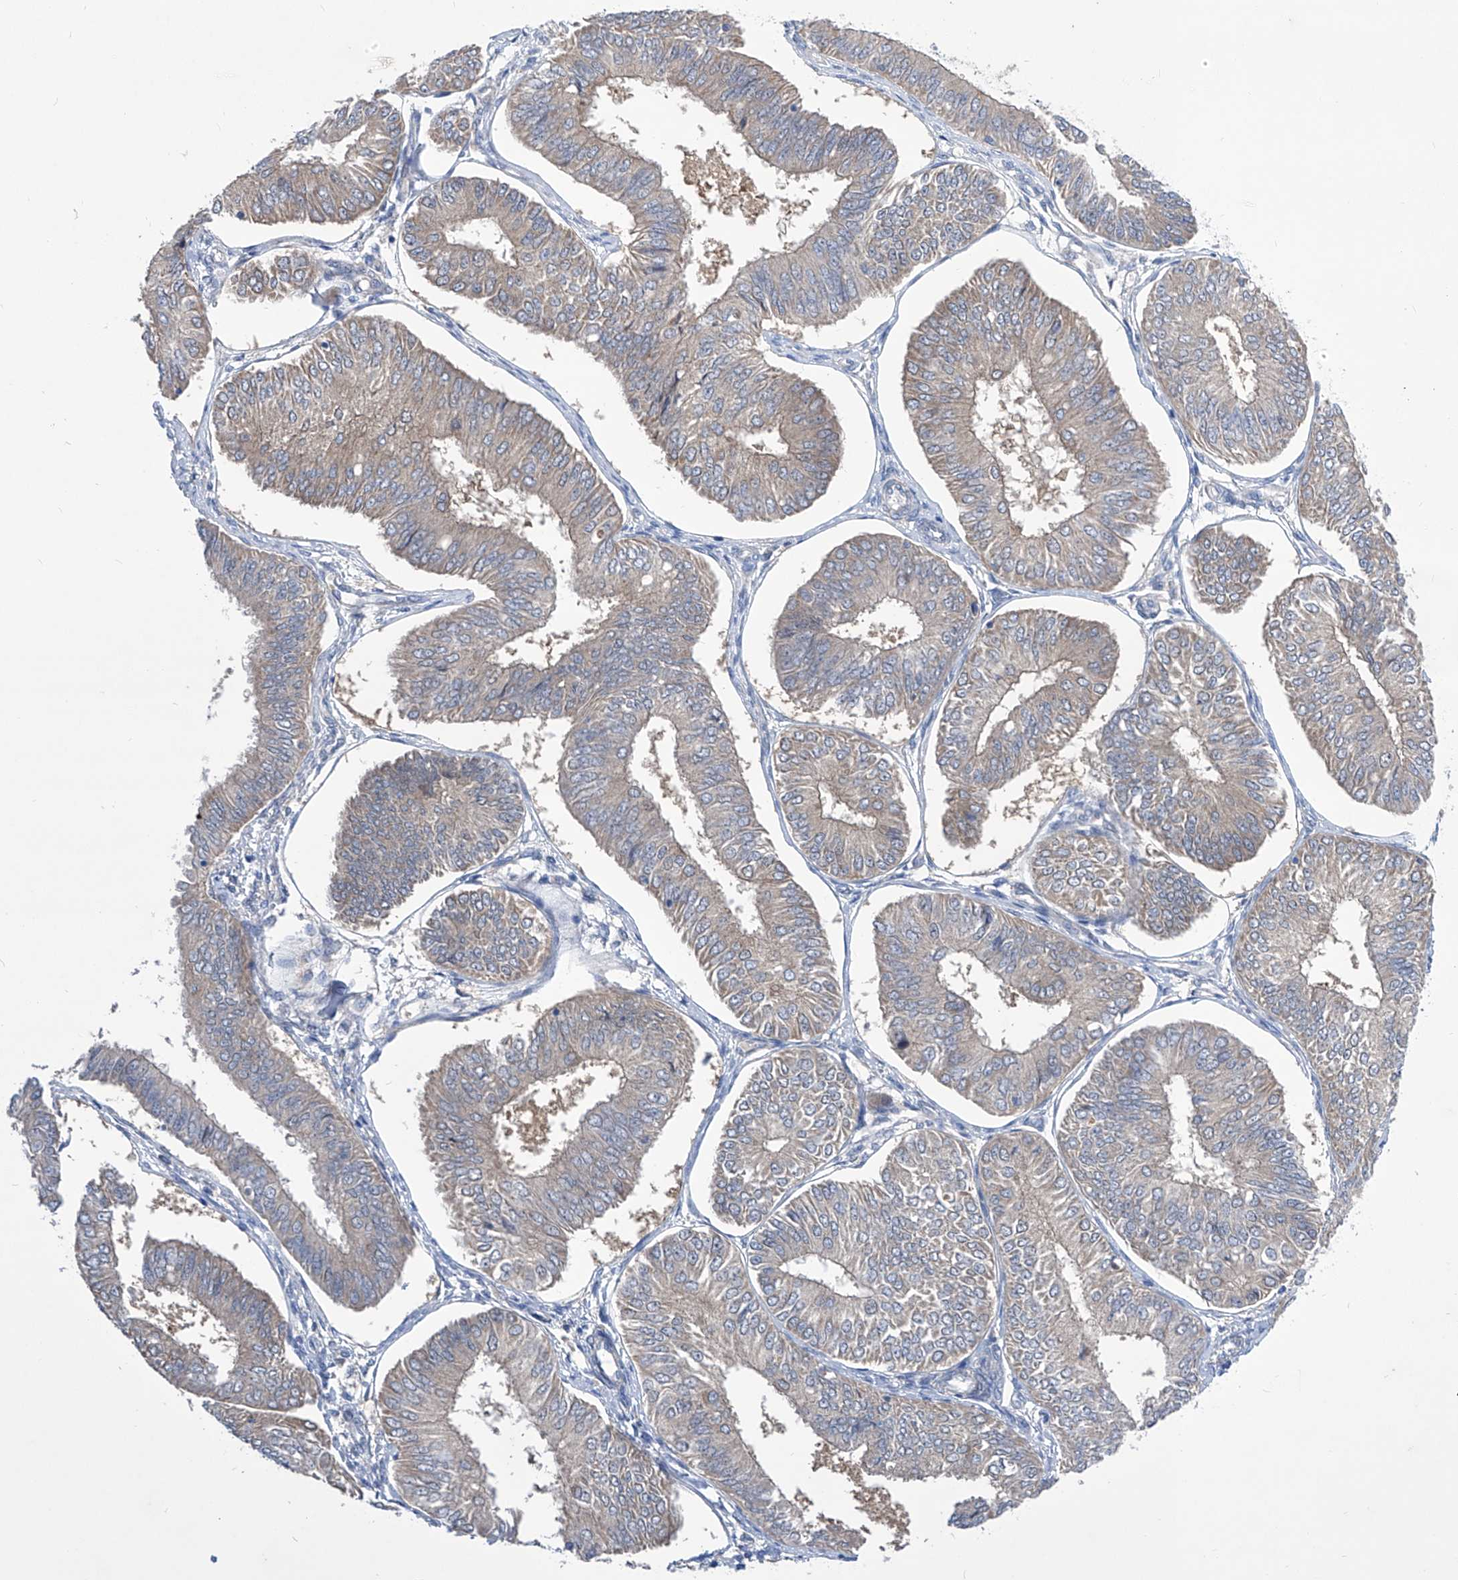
{"staining": {"intensity": "negative", "quantity": "none", "location": "none"}, "tissue": "endometrial cancer", "cell_type": "Tumor cells", "image_type": "cancer", "snomed": [{"axis": "morphology", "description": "Adenocarcinoma, NOS"}, {"axis": "topography", "description": "Endometrium"}], "caption": "This photomicrograph is of adenocarcinoma (endometrial) stained with IHC to label a protein in brown with the nuclei are counter-stained blue. There is no positivity in tumor cells.", "gene": "SRBD1", "patient": {"sex": "female", "age": 58}}